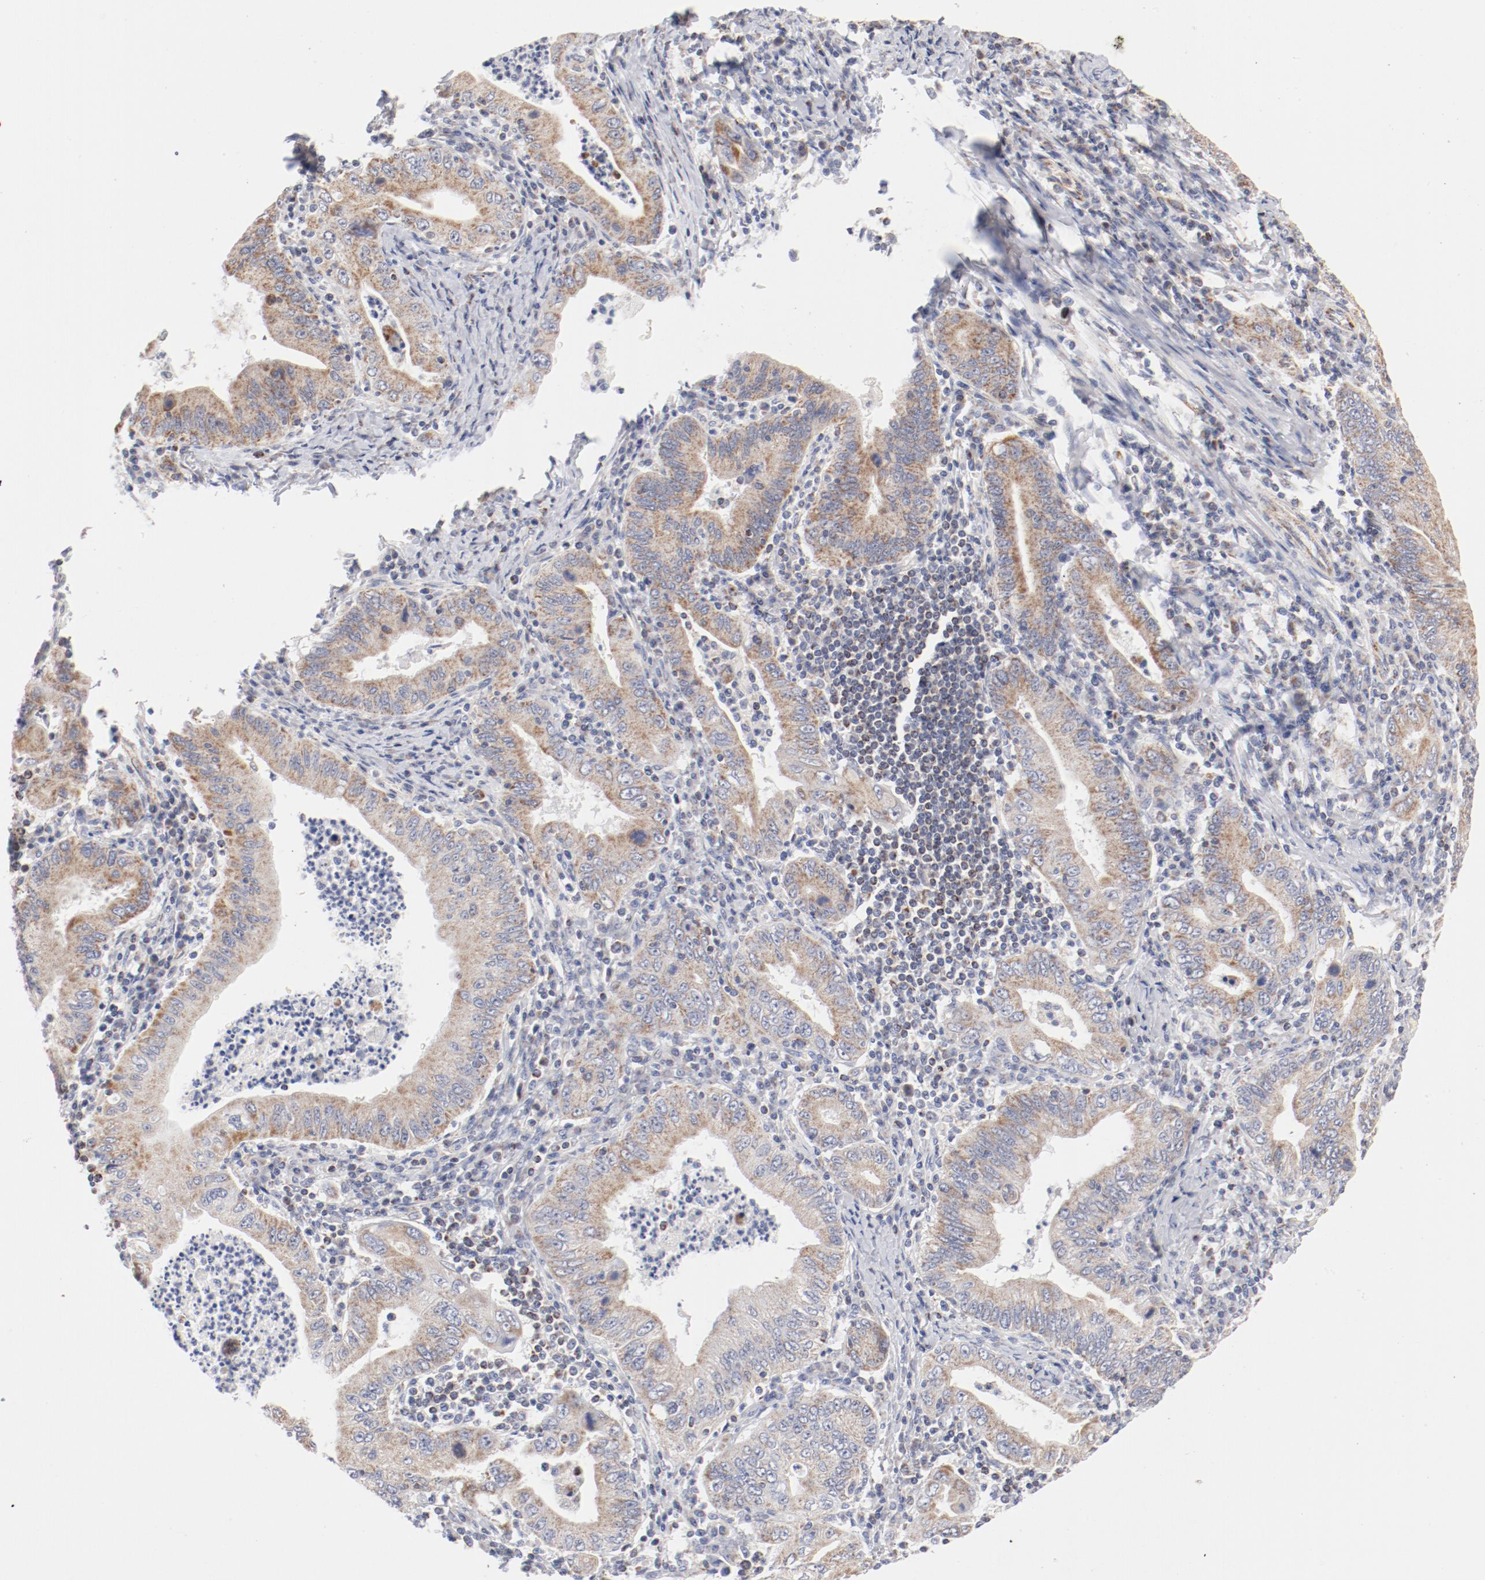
{"staining": {"intensity": "moderate", "quantity": ">75%", "location": "cytoplasmic/membranous"}, "tissue": "stomach cancer", "cell_type": "Tumor cells", "image_type": "cancer", "snomed": [{"axis": "morphology", "description": "Normal tissue, NOS"}, {"axis": "morphology", "description": "Adenocarcinoma, NOS"}, {"axis": "topography", "description": "Esophagus"}, {"axis": "topography", "description": "Stomach, upper"}, {"axis": "topography", "description": "Peripheral nerve tissue"}], "caption": "DAB immunohistochemical staining of human adenocarcinoma (stomach) exhibits moderate cytoplasmic/membranous protein expression in approximately >75% of tumor cells.", "gene": "MRPL58", "patient": {"sex": "male", "age": 62}}